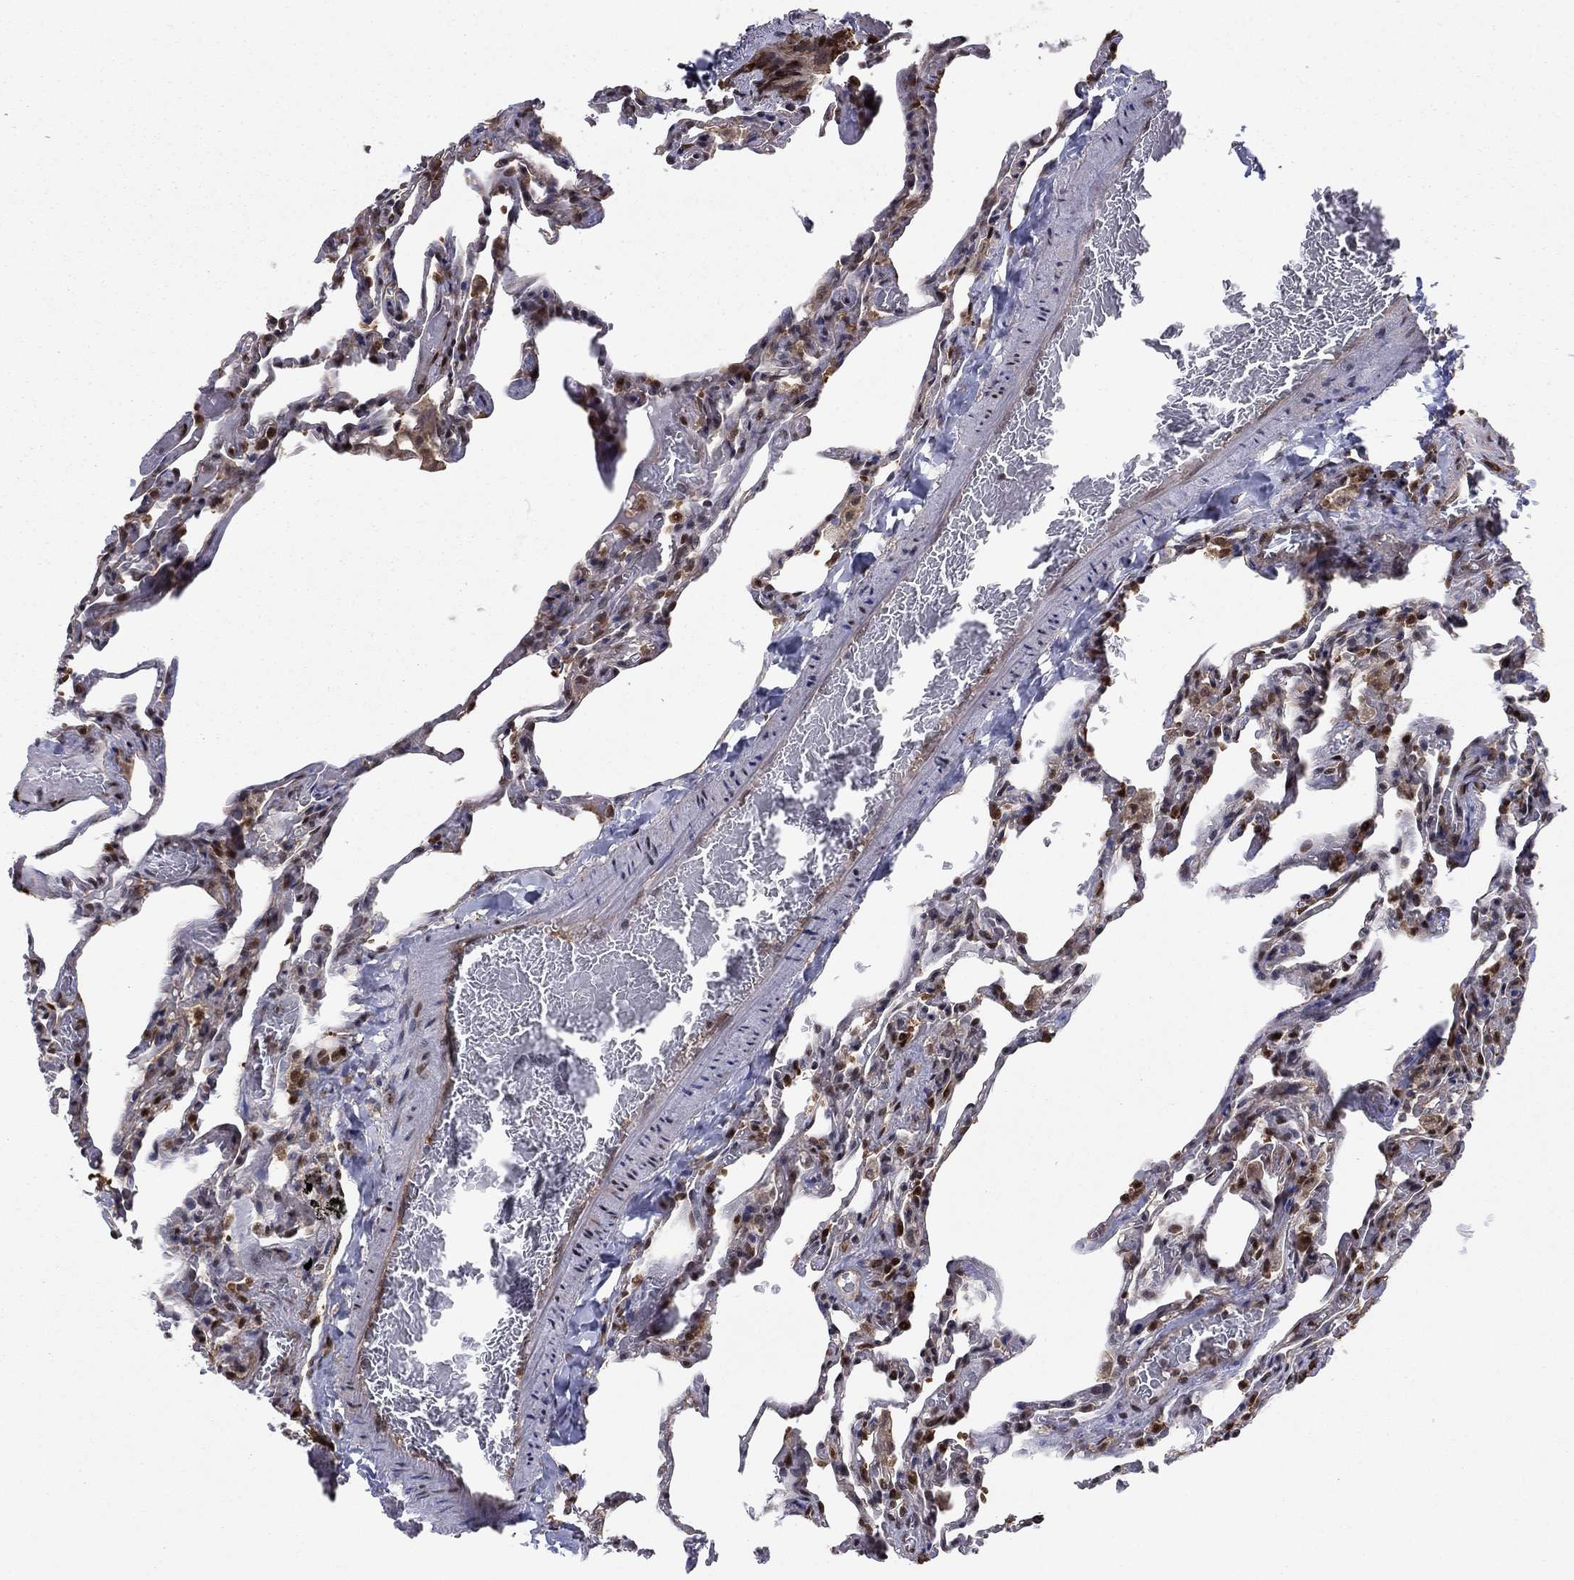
{"staining": {"intensity": "moderate", "quantity": "<25%", "location": "nuclear"}, "tissue": "lung", "cell_type": "Alveolar cells", "image_type": "normal", "snomed": [{"axis": "morphology", "description": "Normal tissue, NOS"}, {"axis": "topography", "description": "Lung"}], "caption": "The micrograph displays immunohistochemical staining of benign lung. There is moderate nuclear expression is identified in approximately <25% of alveolar cells.", "gene": "FKBP4", "patient": {"sex": "female", "age": 43}}